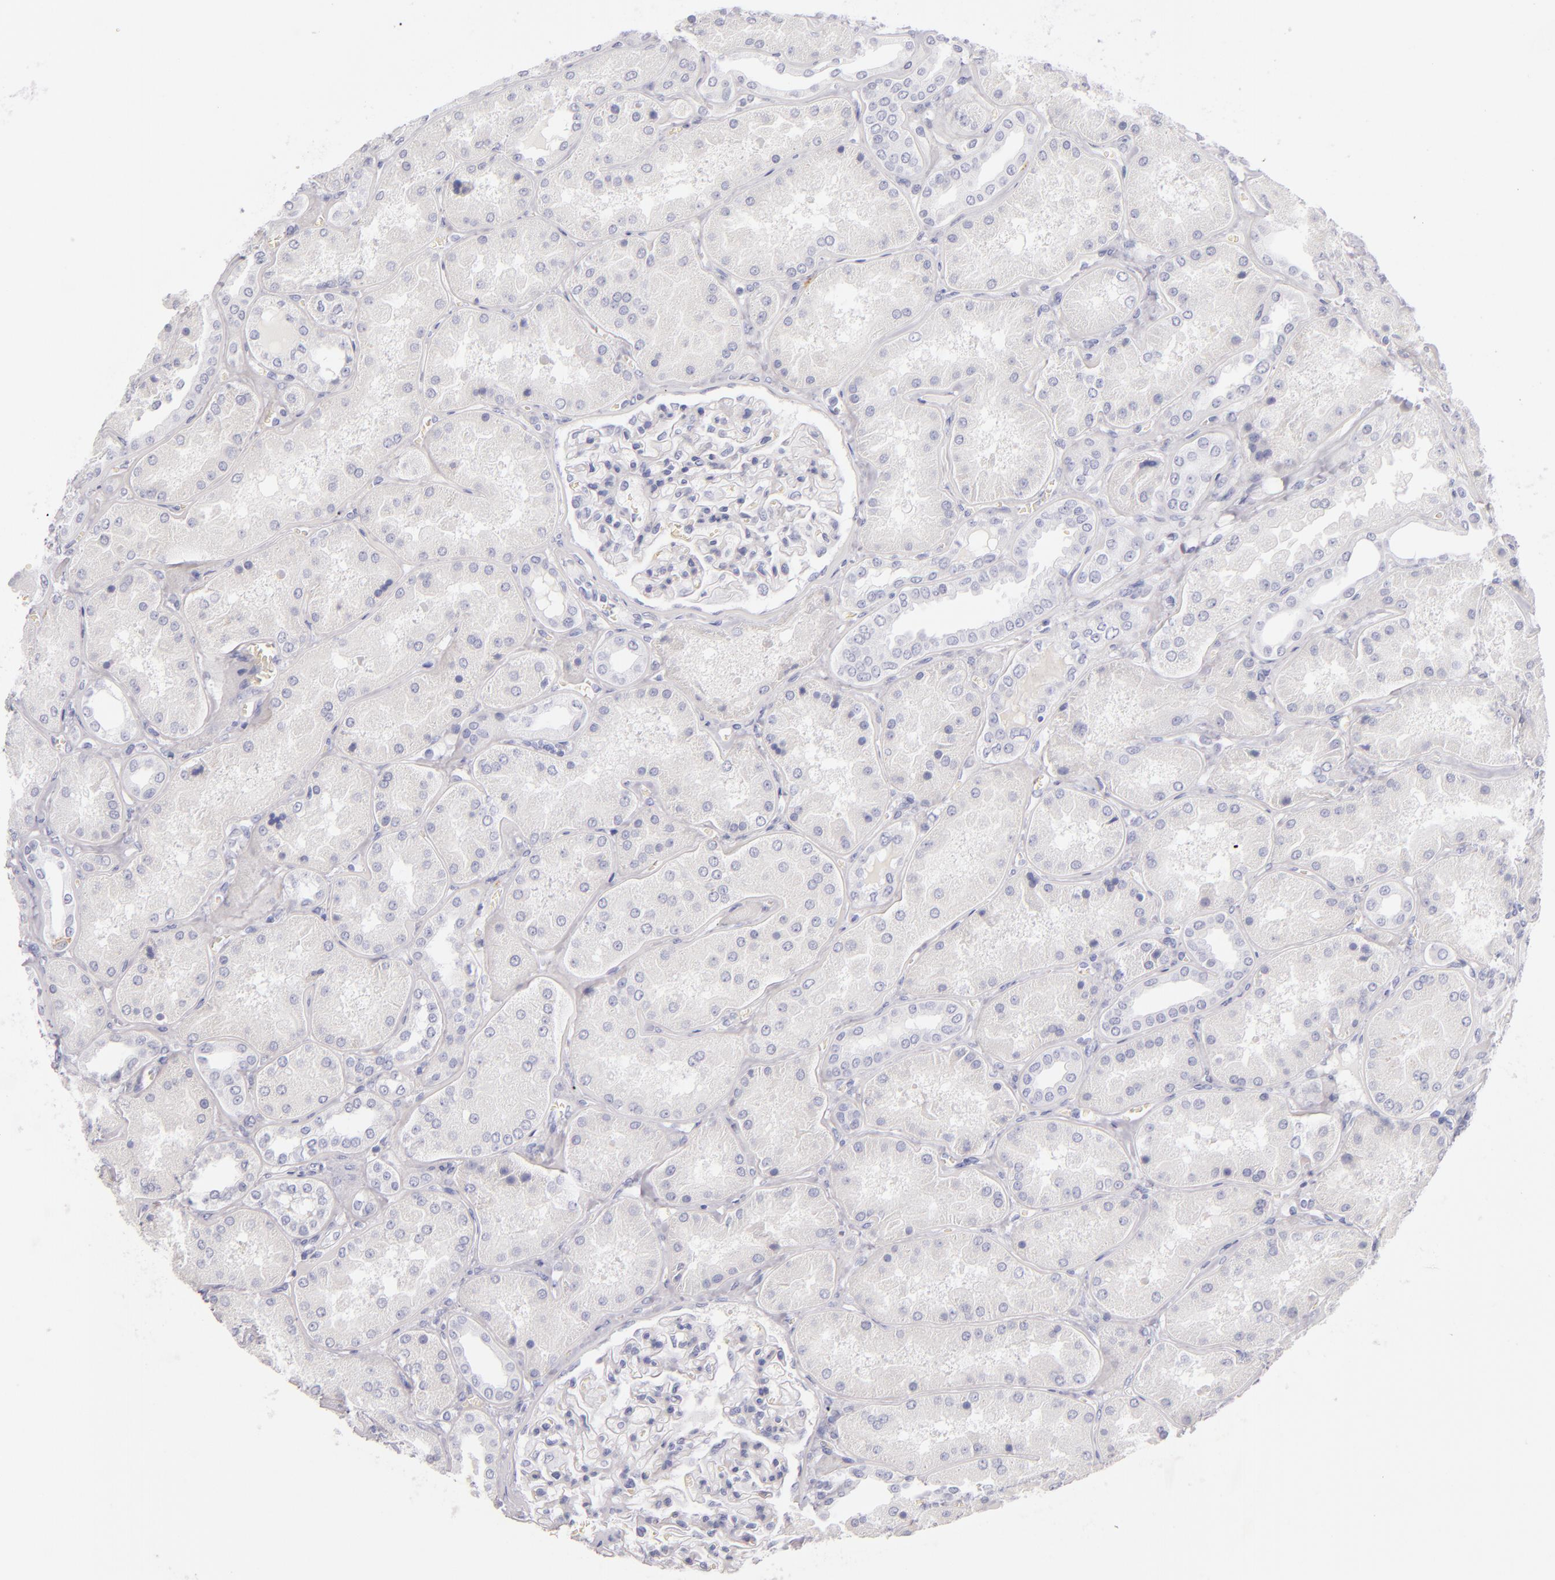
{"staining": {"intensity": "negative", "quantity": "none", "location": "none"}, "tissue": "kidney", "cell_type": "Cells in glomeruli", "image_type": "normal", "snomed": [{"axis": "morphology", "description": "Normal tissue, NOS"}, {"axis": "topography", "description": "Kidney"}], "caption": "DAB immunohistochemical staining of normal human kidney demonstrates no significant expression in cells in glomeruli. (Immunohistochemistry (ihc), brightfield microscopy, high magnification).", "gene": "CD207", "patient": {"sex": "female", "age": 56}}